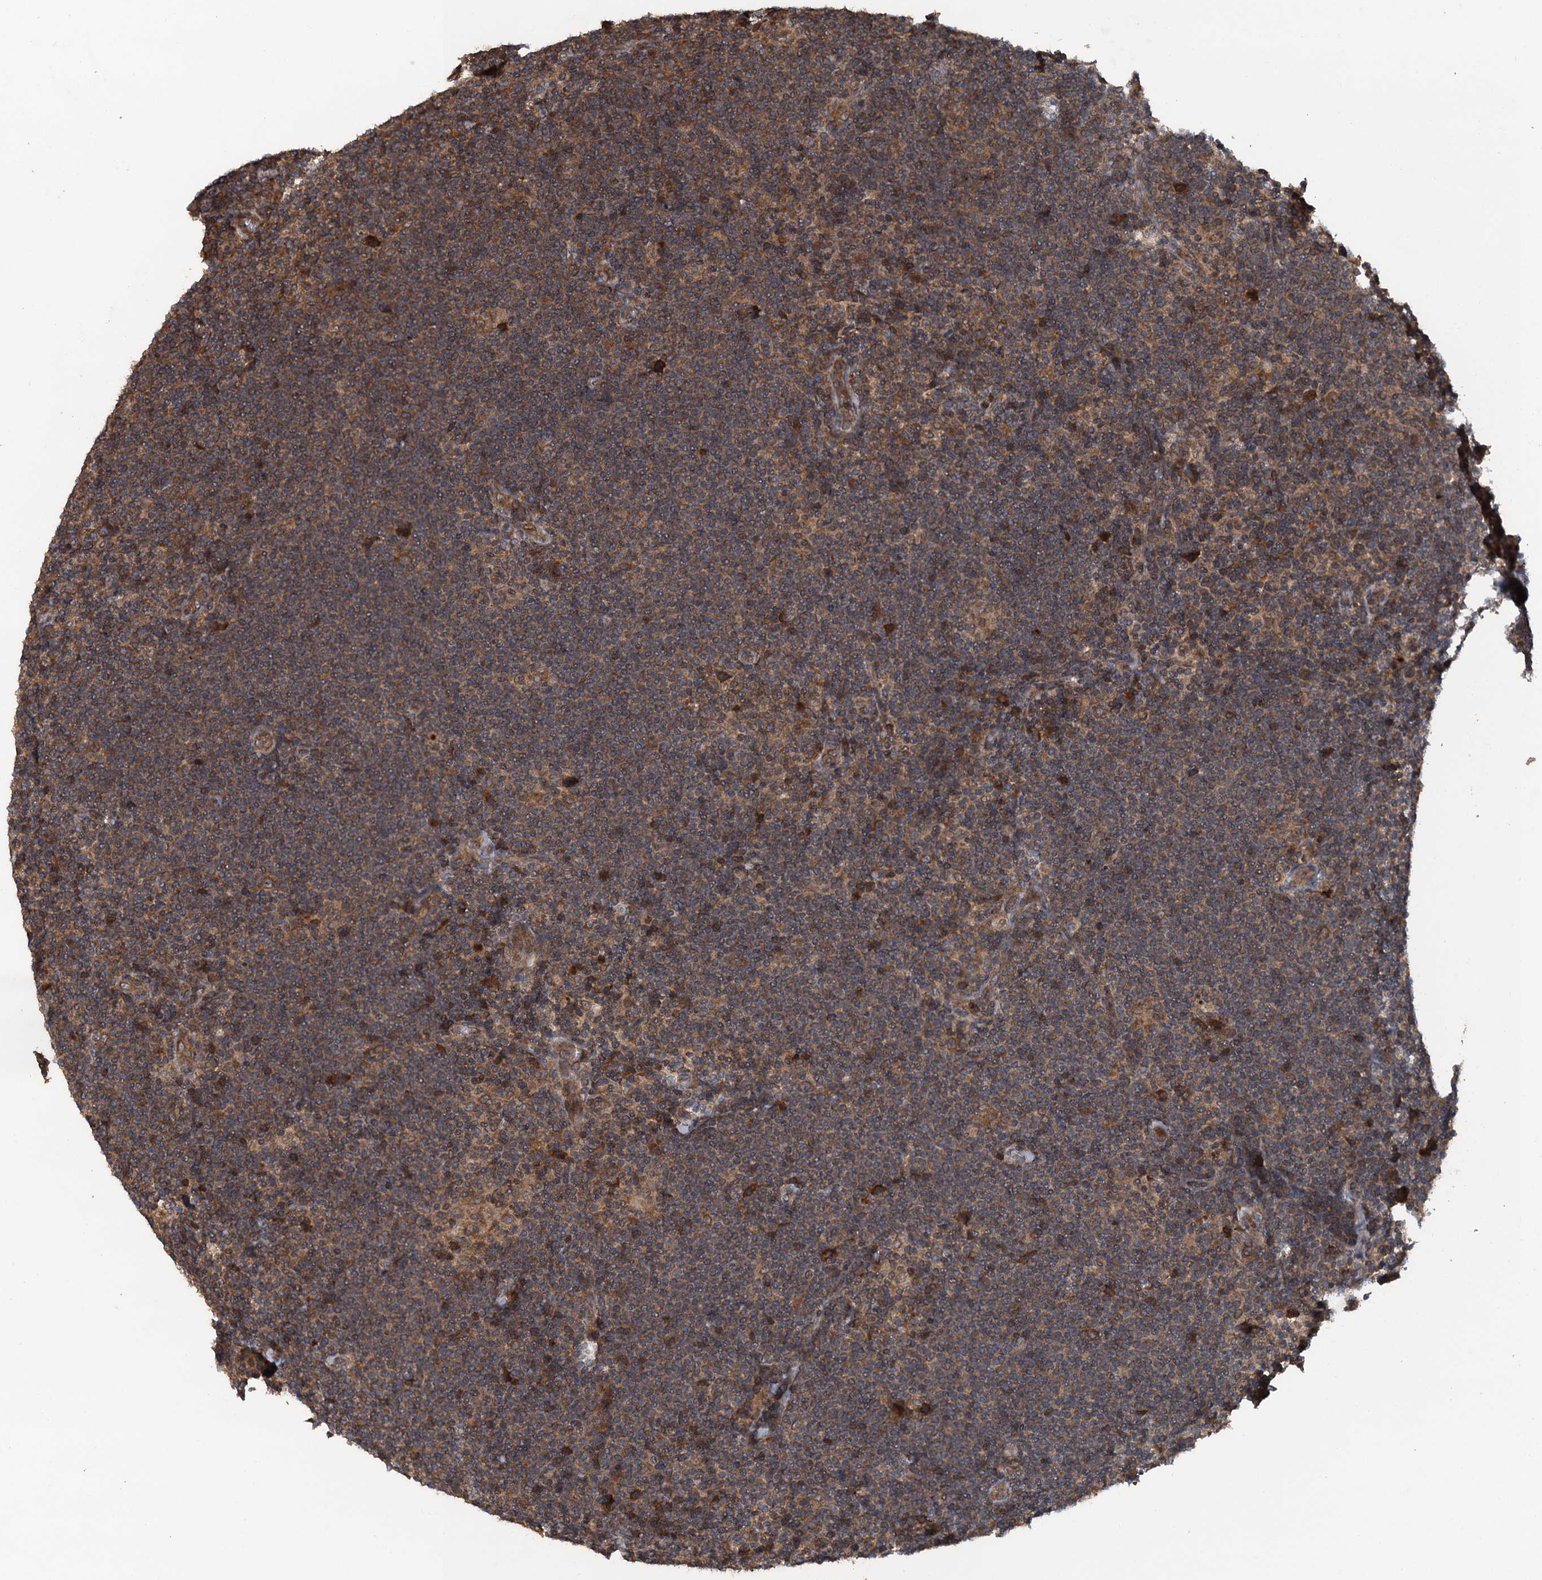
{"staining": {"intensity": "moderate", "quantity": ">75%", "location": "cytoplasmic/membranous"}, "tissue": "lymphoma", "cell_type": "Tumor cells", "image_type": "cancer", "snomed": [{"axis": "morphology", "description": "Hodgkin's disease, NOS"}, {"axis": "topography", "description": "Lymph node"}], "caption": "IHC staining of Hodgkin's disease, which reveals medium levels of moderate cytoplasmic/membranous positivity in about >75% of tumor cells indicating moderate cytoplasmic/membranous protein staining. The staining was performed using DAB (brown) for protein detection and nuclei were counterstained in hematoxylin (blue).", "gene": "GLE1", "patient": {"sex": "female", "age": 57}}